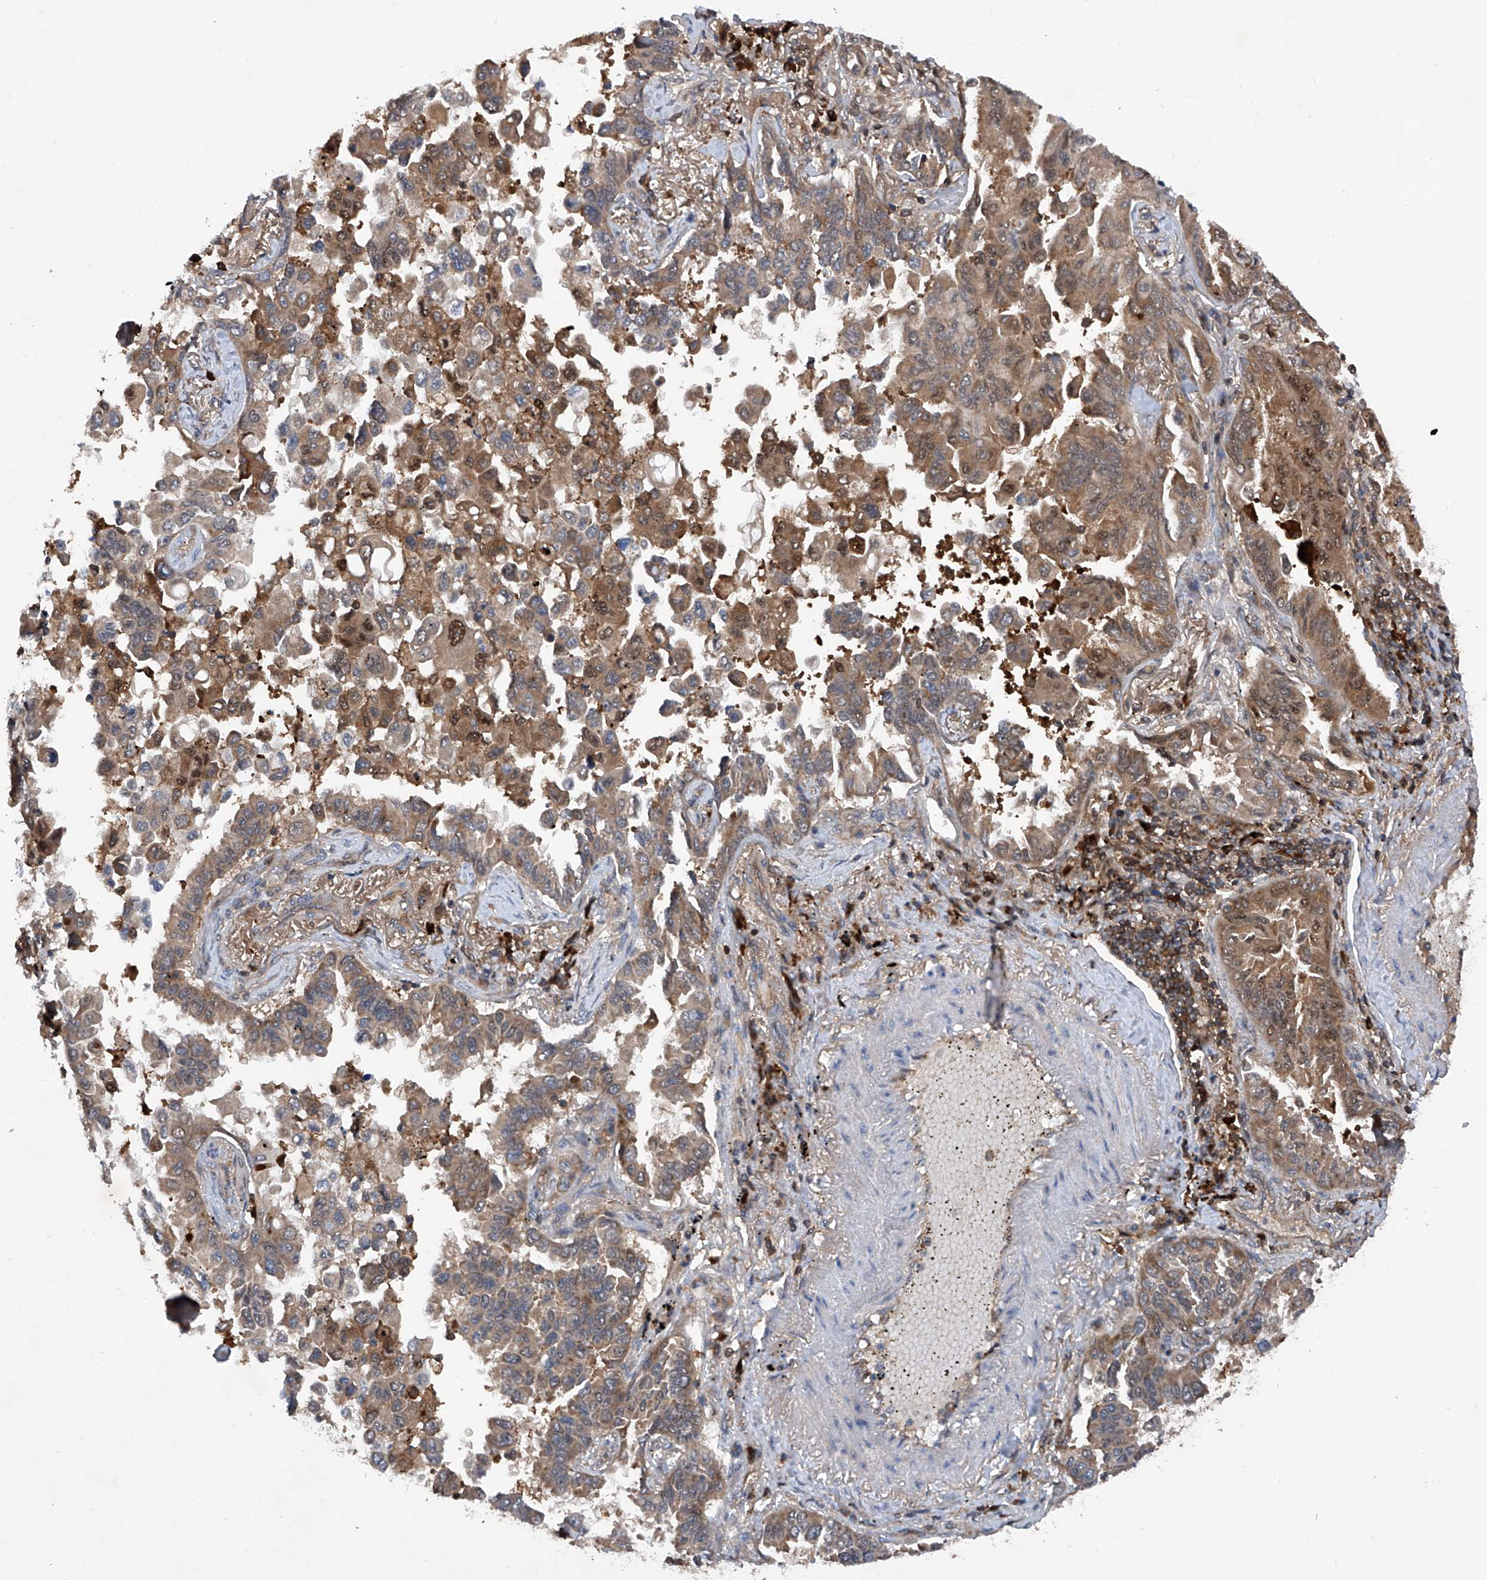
{"staining": {"intensity": "moderate", "quantity": ">75%", "location": "cytoplasmic/membranous"}, "tissue": "lung cancer", "cell_type": "Tumor cells", "image_type": "cancer", "snomed": [{"axis": "morphology", "description": "Adenocarcinoma, NOS"}, {"axis": "topography", "description": "Lung"}], "caption": "Moderate cytoplasmic/membranous expression is identified in approximately >75% of tumor cells in lung adenocarcinoma.", "gene": "ASCC3", "patient": {"sex": "female", "age": 67}}